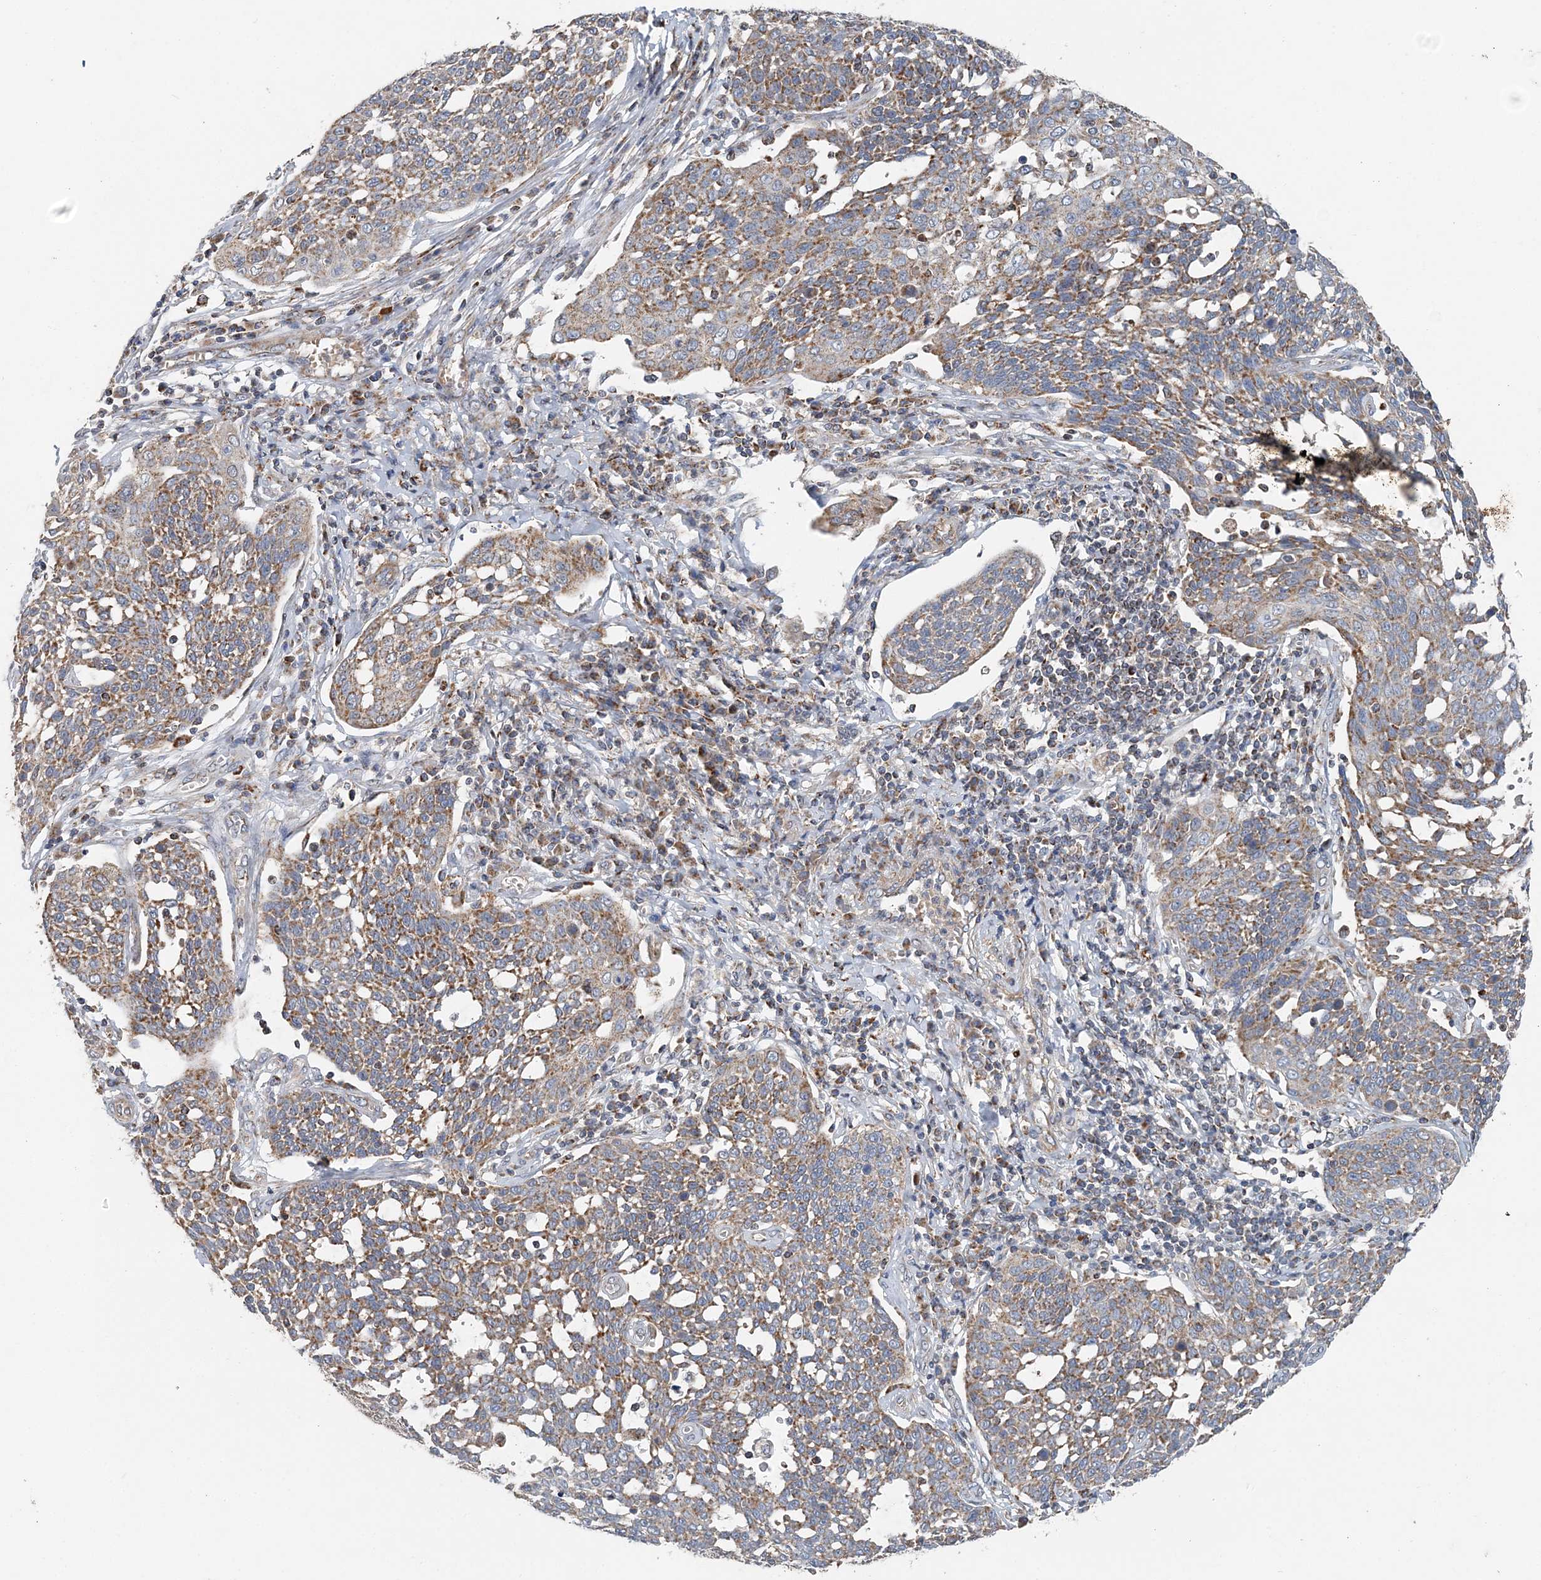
{"staining": {"intensity": "moderate", "quantity": ">75%", "location": "cytoplasmic/membranous"}, "tissue": "cervical cancer", "cell_type": "Tumor cells", "image_type": "cancer", "snomed": [{"axis": "morphology", "description": "Squamous cell carcinoma, NOS"}, {"axis": "topography", "description": "Cervix"}], "caption": "Protein analysis of cervical cancer (squamous cell carcinoma) tissue shows moderate cytoplasmic/membranous expression in about >75% of tumor cells.", "gene": "SPRY2", "patient": {"sex": "female", "age": 34}}